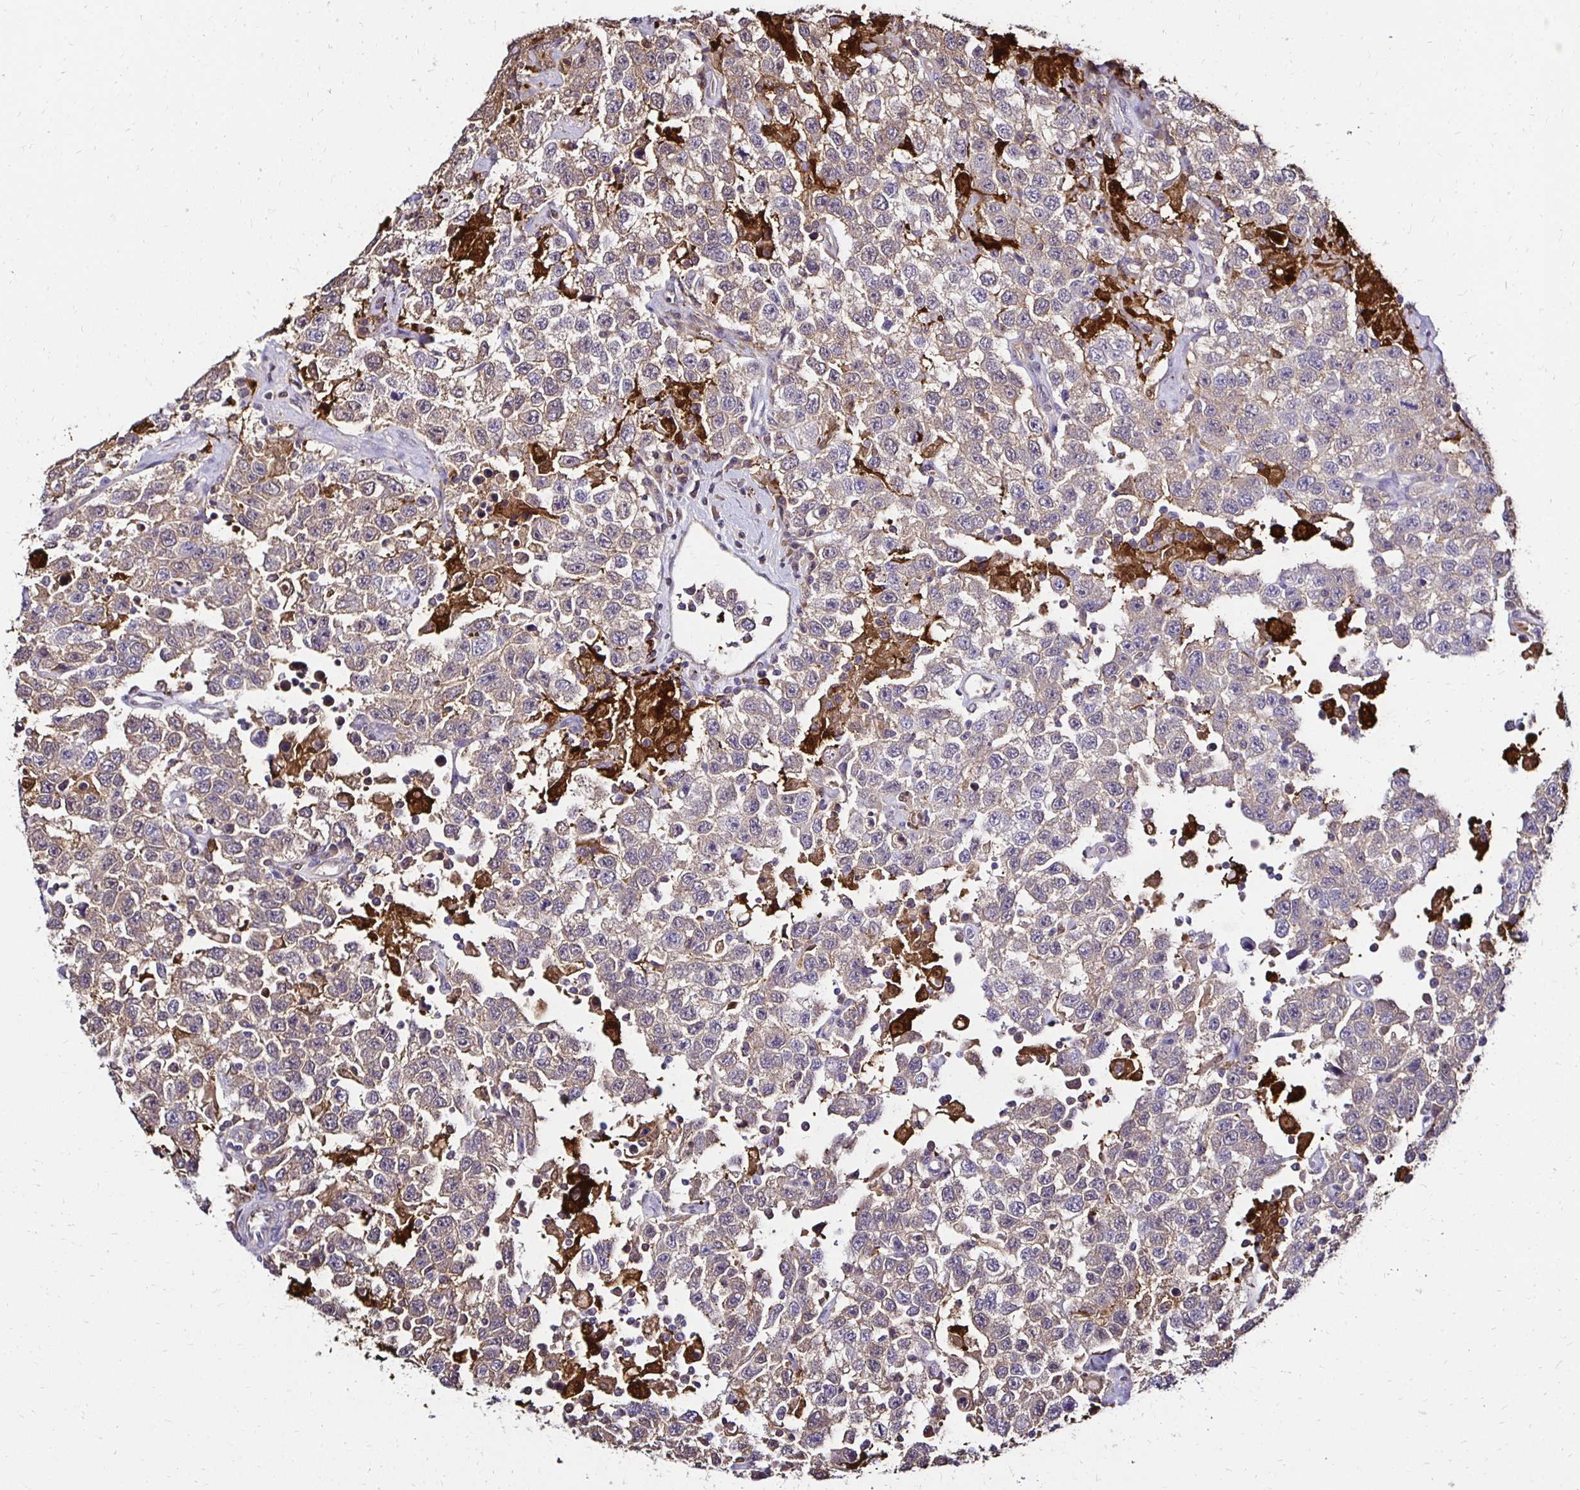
{"staining": {"intensity": "weak", "quantity": ">75%", "location": "cytoplasmic/membranous"}, "tissue": "testis cancer", "cell_type": "Tumor cells", "image_type": "cancer", "snomed": [{"axis": "morphology", "description": "Seminoma, NOS"}, {"axis": "topography", "description": "Testis"}], "caption": "Protein expression analysis of seminoma (testis) shows weak cytoplasmic/membranous positivity in approximately >75% of tumor cells.", "gene": "TXN", "patient": {"sex": "male", "age": 41}}